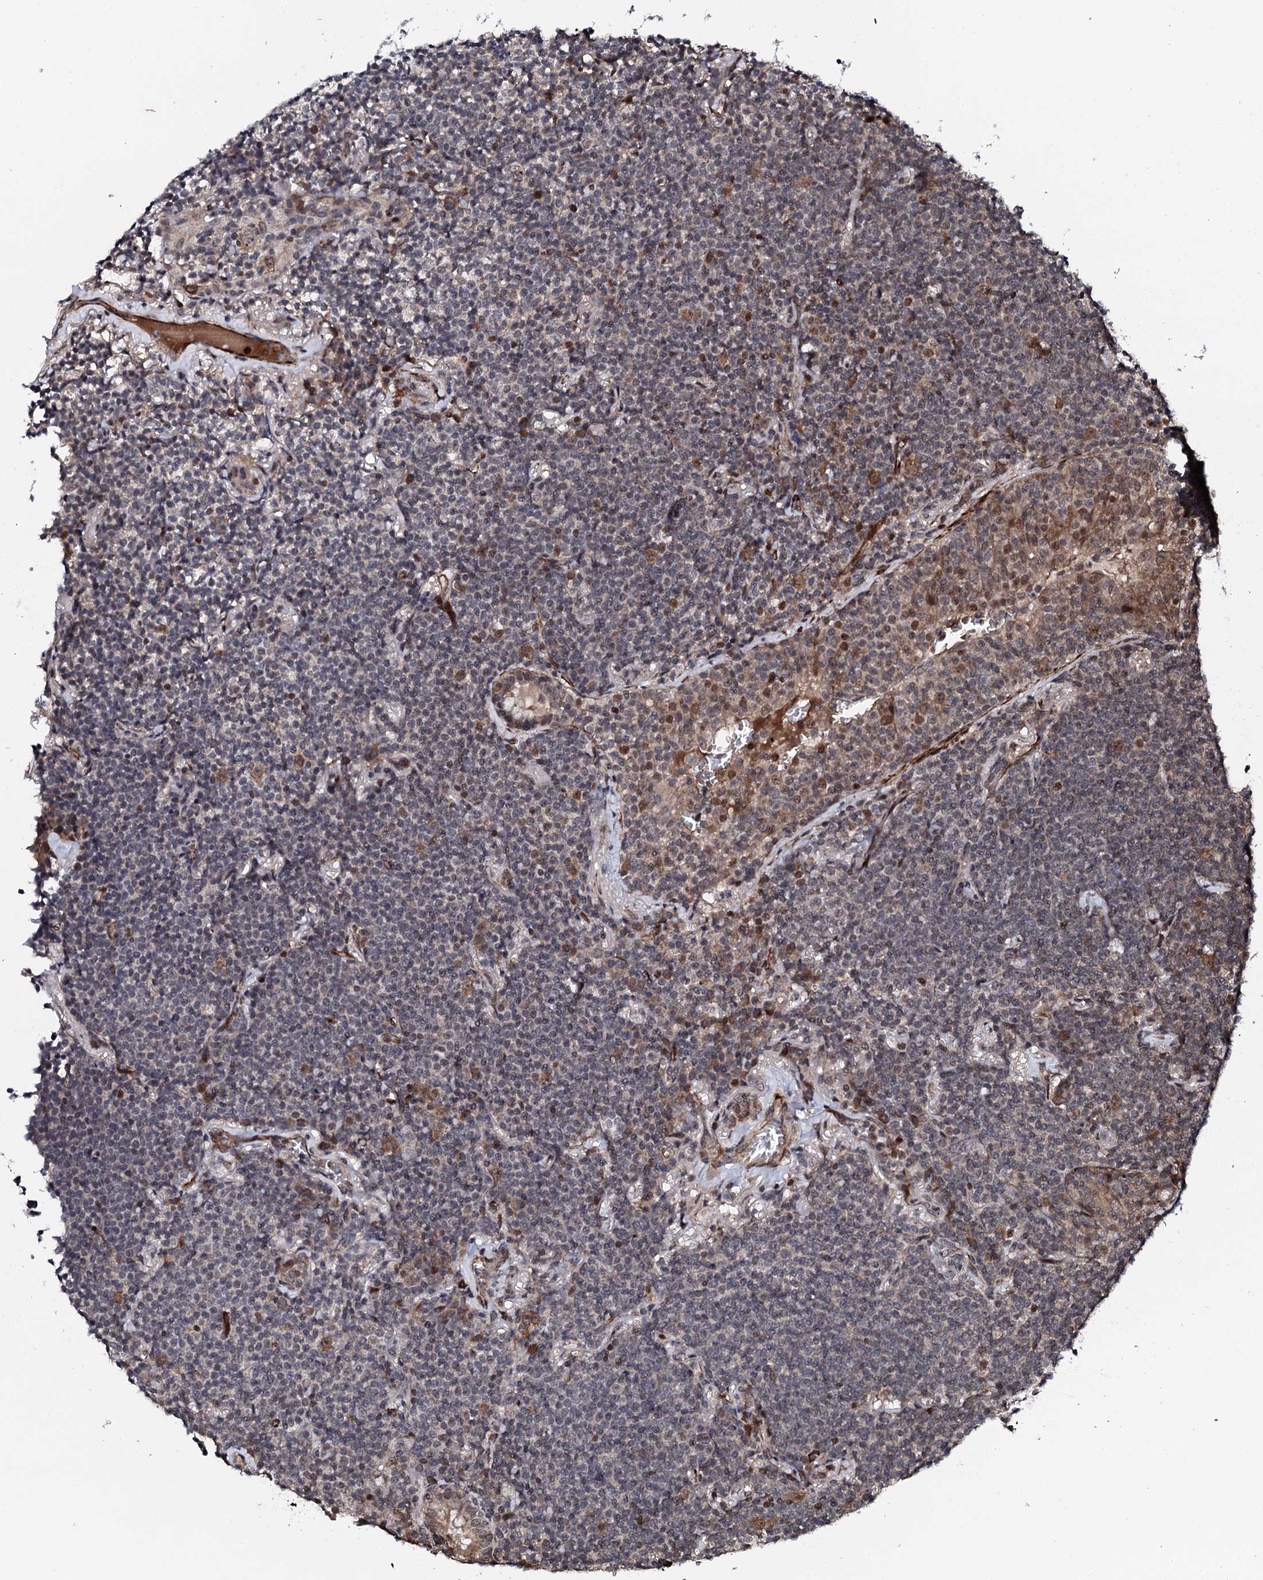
{"staining": {"intensity": "weak", "quantity": "<25%", "location": "cytoplasmic/membranous,nuclear"}, "tissue": "lymphoma", "cell_type": "Tumor cells", "image_type": "cancer", "snomed": [{"axis": "morphology", "description": "Malignant lymphoma, non-Hodgkin's type, Low grade"}, {"axis": "topography", "description": "Lung"}], "caption": "High power microscopy histopathology image of an immunohistochemistry (IHC) photomicrograph of lymphoma, revealing no significant staining in tumor cells. (Brightfield microscopy of DAB (3,3'-diaminobenzidine) immunohistochemistry at high magnification).", "gene": "FAM111A", "patient": {"sex": "female", "age": 71}}